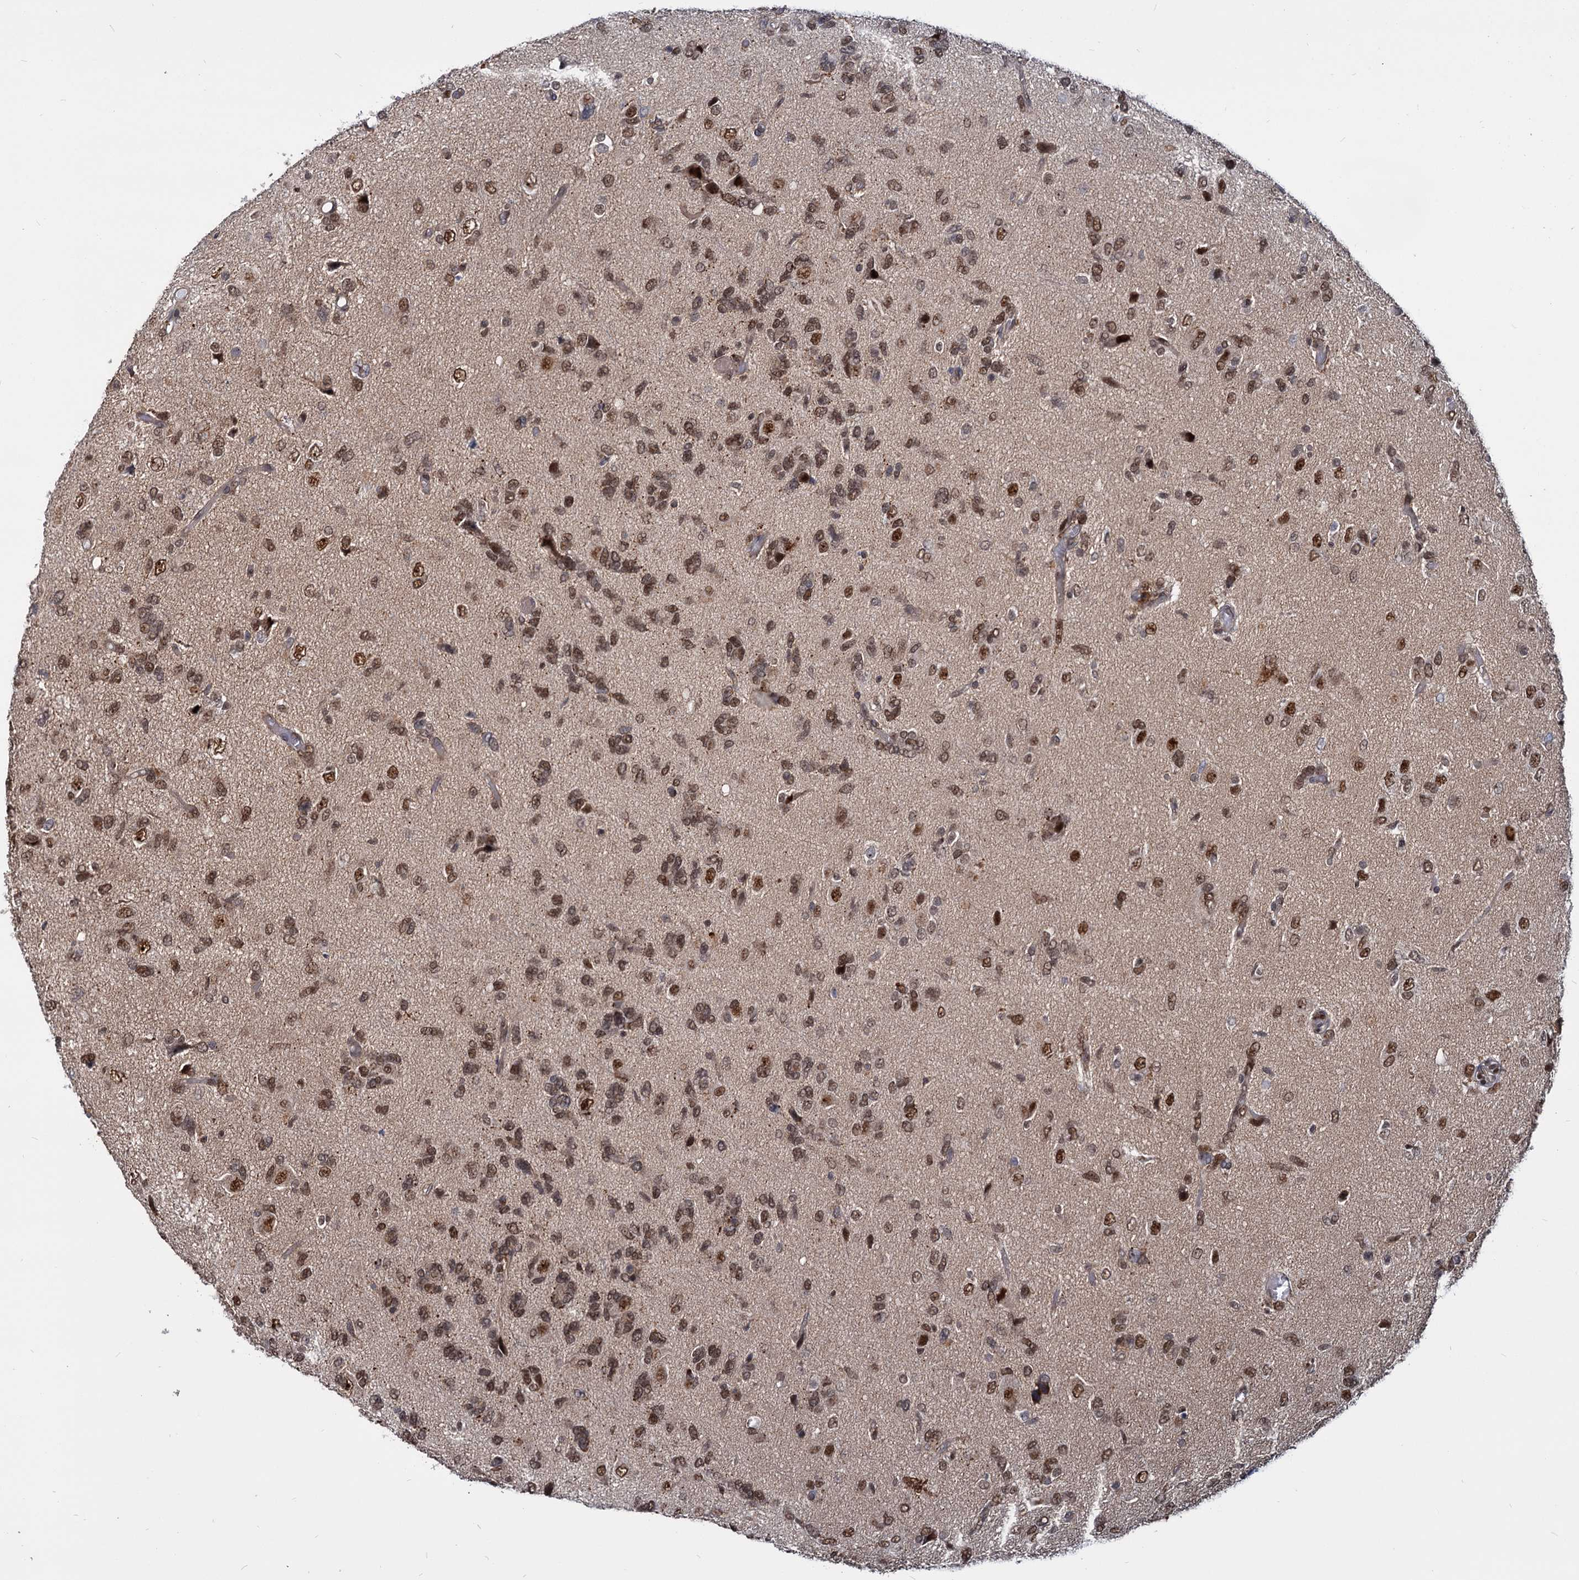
{"staining": {"intensity": "moderate", "quantity": ">75%", "location": "nuclear"}, "tissue": "glioma", "cell_type": "Tumor cells", "image_type": "cancer", "snomed": [{"axis": "morphology", "description": "Glioma, malignant, High grade"}, {"axis": "topography", "description": "Brain"}], "caption": "Protein expression analysis of malignant glioma (high-grade) demonstrates moderate nuclear positivity in approximately >75% of tumor cells.", "gene": "UBLCP1", "patient": {"sex": "female", "age": 59}}